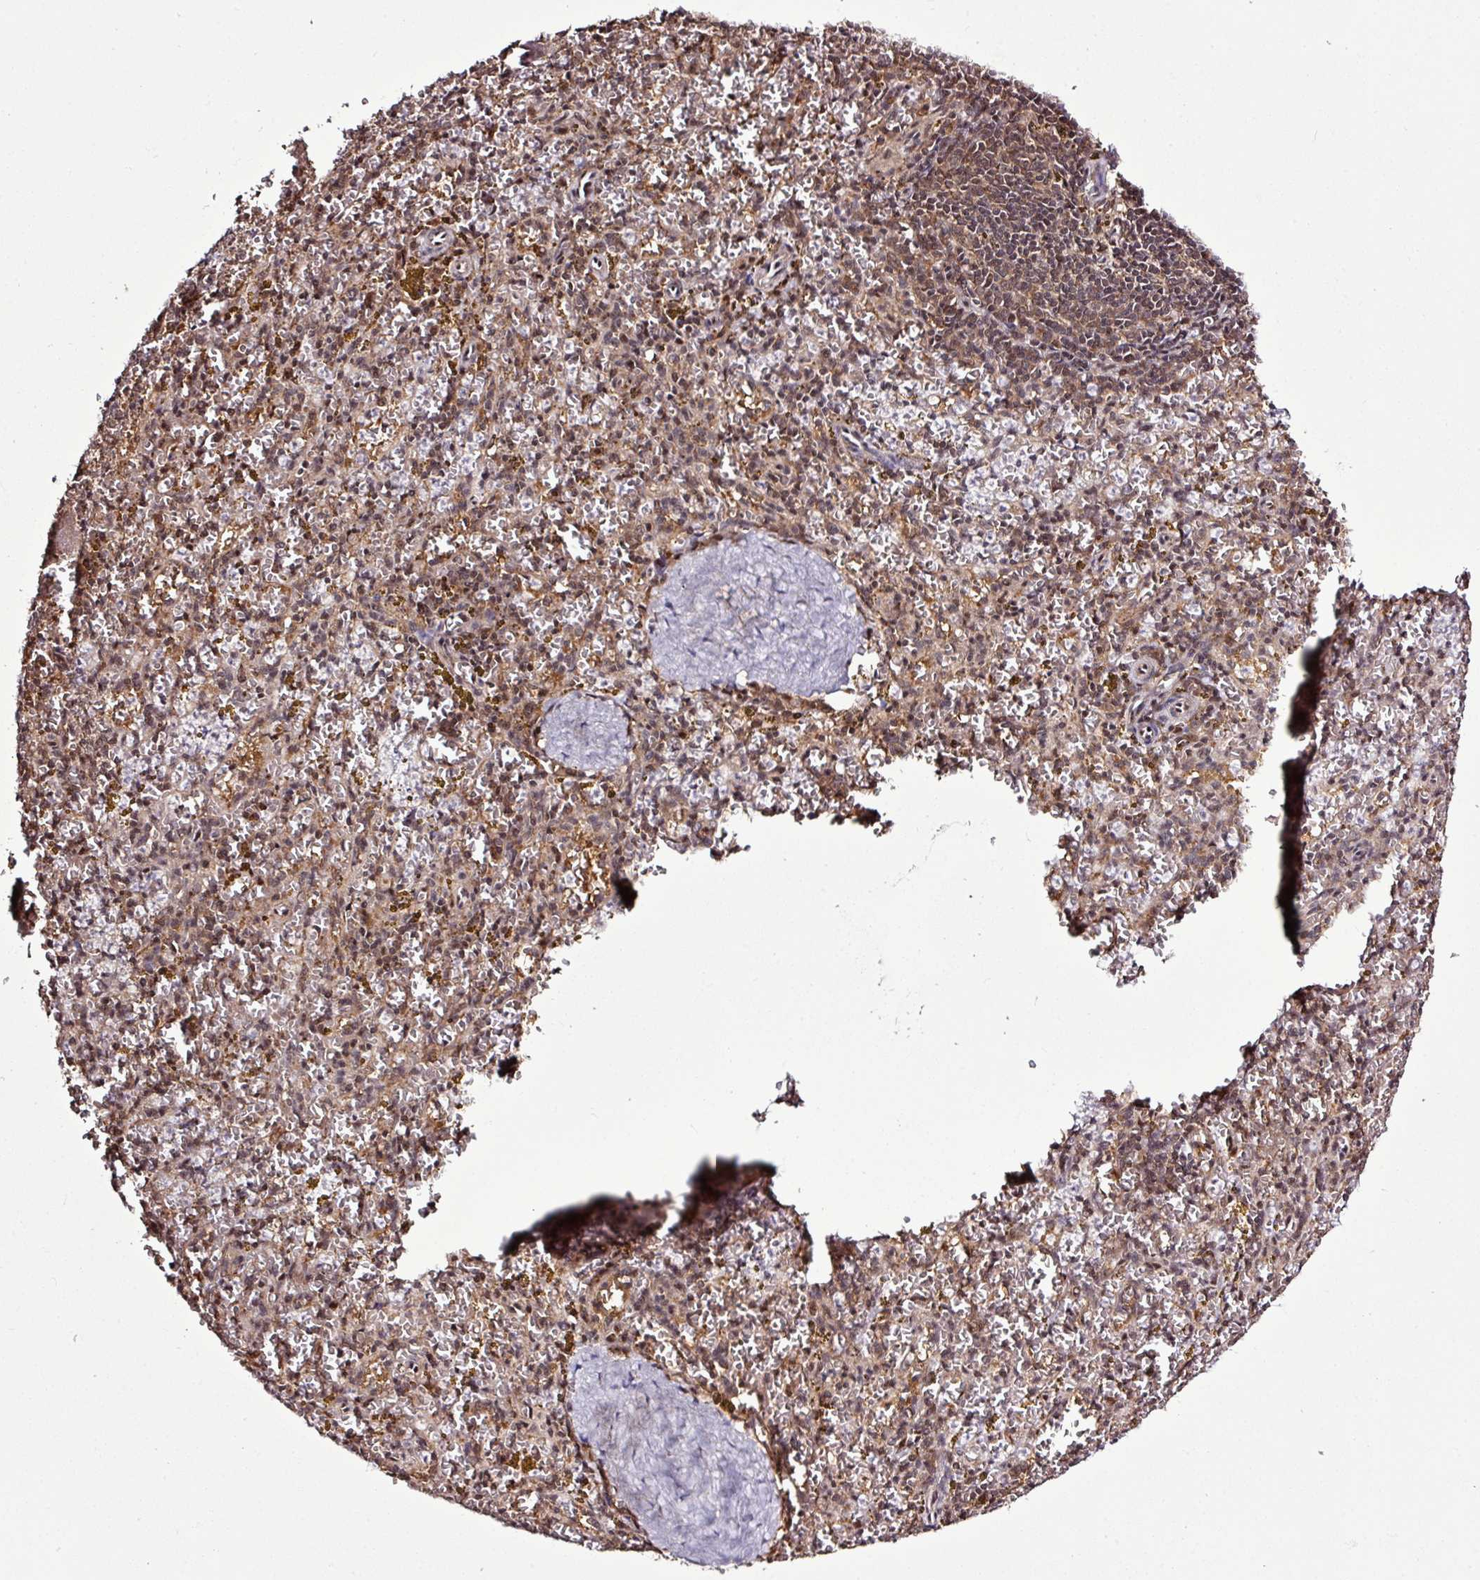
{"staining": {"intensity": "moderate", "quantity": ">75%", "location": "nuclear"}, "tissue": "spleen", "cell_type": "Cells in red pulp", "image_type": "normal", "snomed": [{"axis": "morphology", "description": "Normal tissue, NOS"}, {"axis": "topography", "description": "Spleen"}], "caption": "Spleen stained with DAB immunohistochemistry displays medium levels of moderate nuclear expression in about >75% of cells in red pulp.", "gene": "ITPKC", "patient": {"sex": "male", "age": 57}}